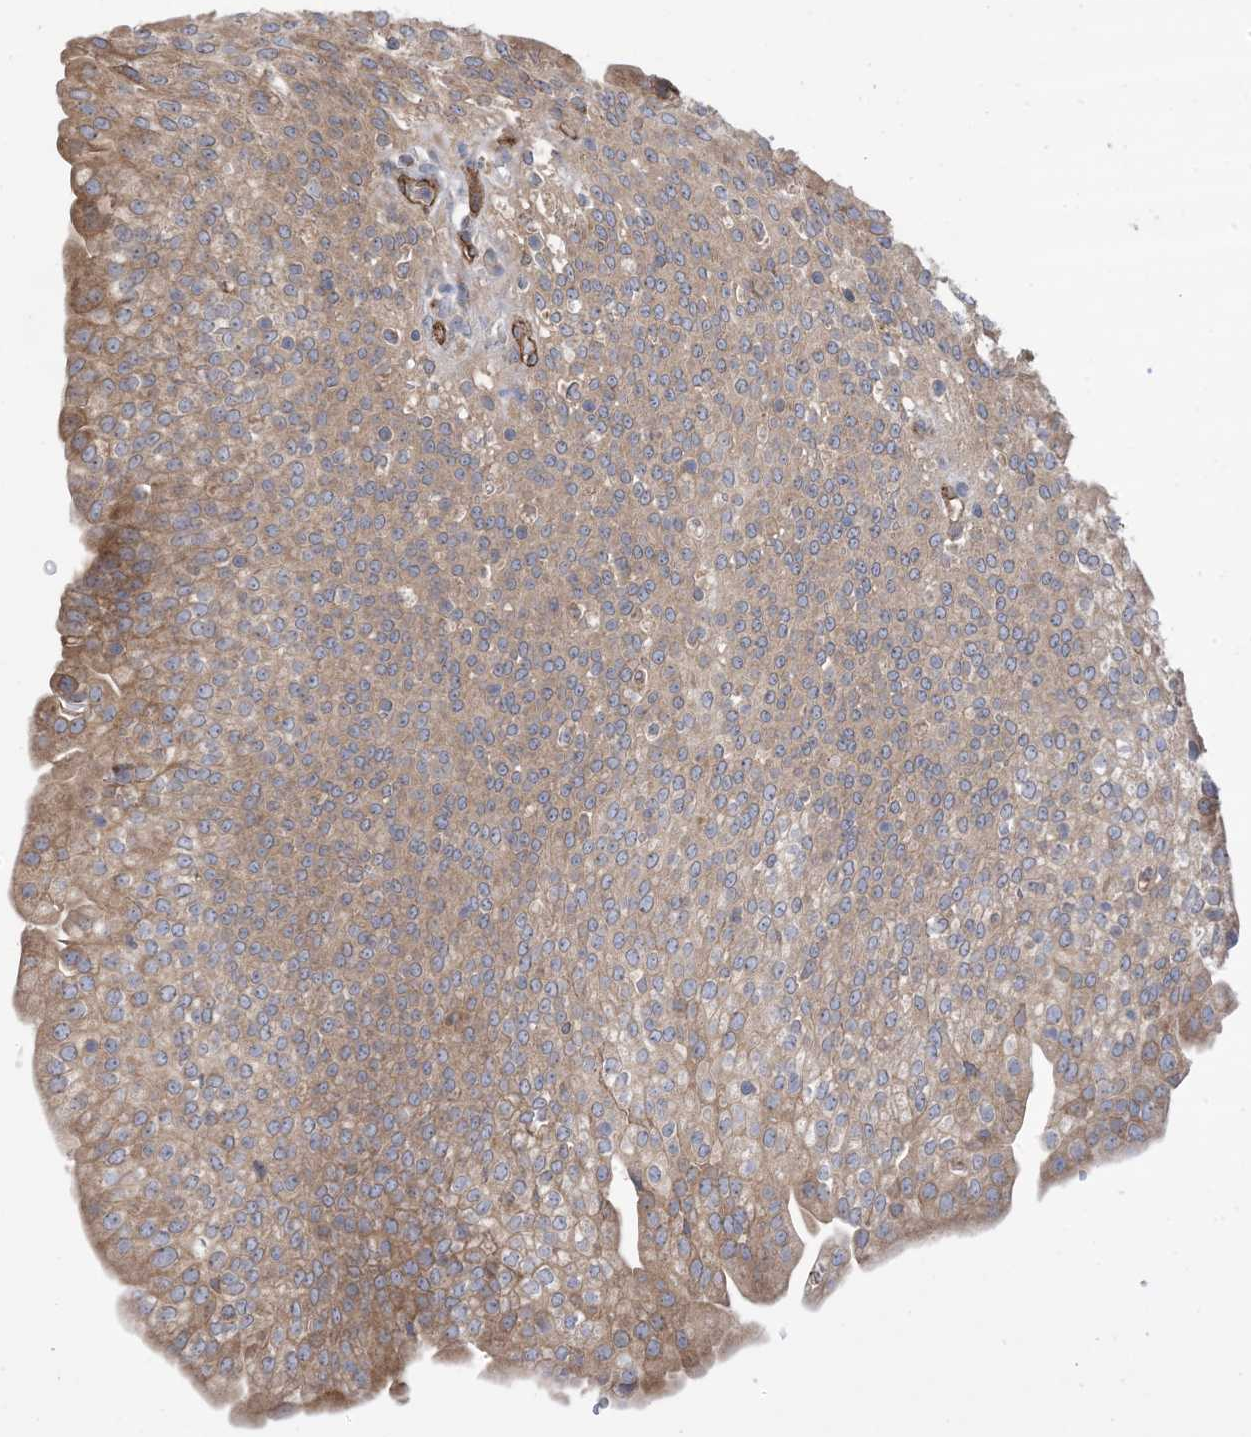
{"staining": {"intensity": "moderate", "quantity": "25%-75%", "location": "cytoplasmic/membranous"}, "tissue": "urothelial cancer", "cell_type": "Tumor cells", "image_type": "cancer", "snomed": [{"axis": "morphology", "description": "Urothelial carcinoma, High grade"}, {"axis": "topography", "description": "Urinary bladder"}], "caption": "DAB immunohistochemical staining of human high-grade urothelial carcinoma reveals moderate cytoplasmic/membranous protein staining in about 25%-75% of tumor cells. Nuclei are stained in blue.", "gene": "CLEC16A", "patient": {"sex": "female", "age": 79}}